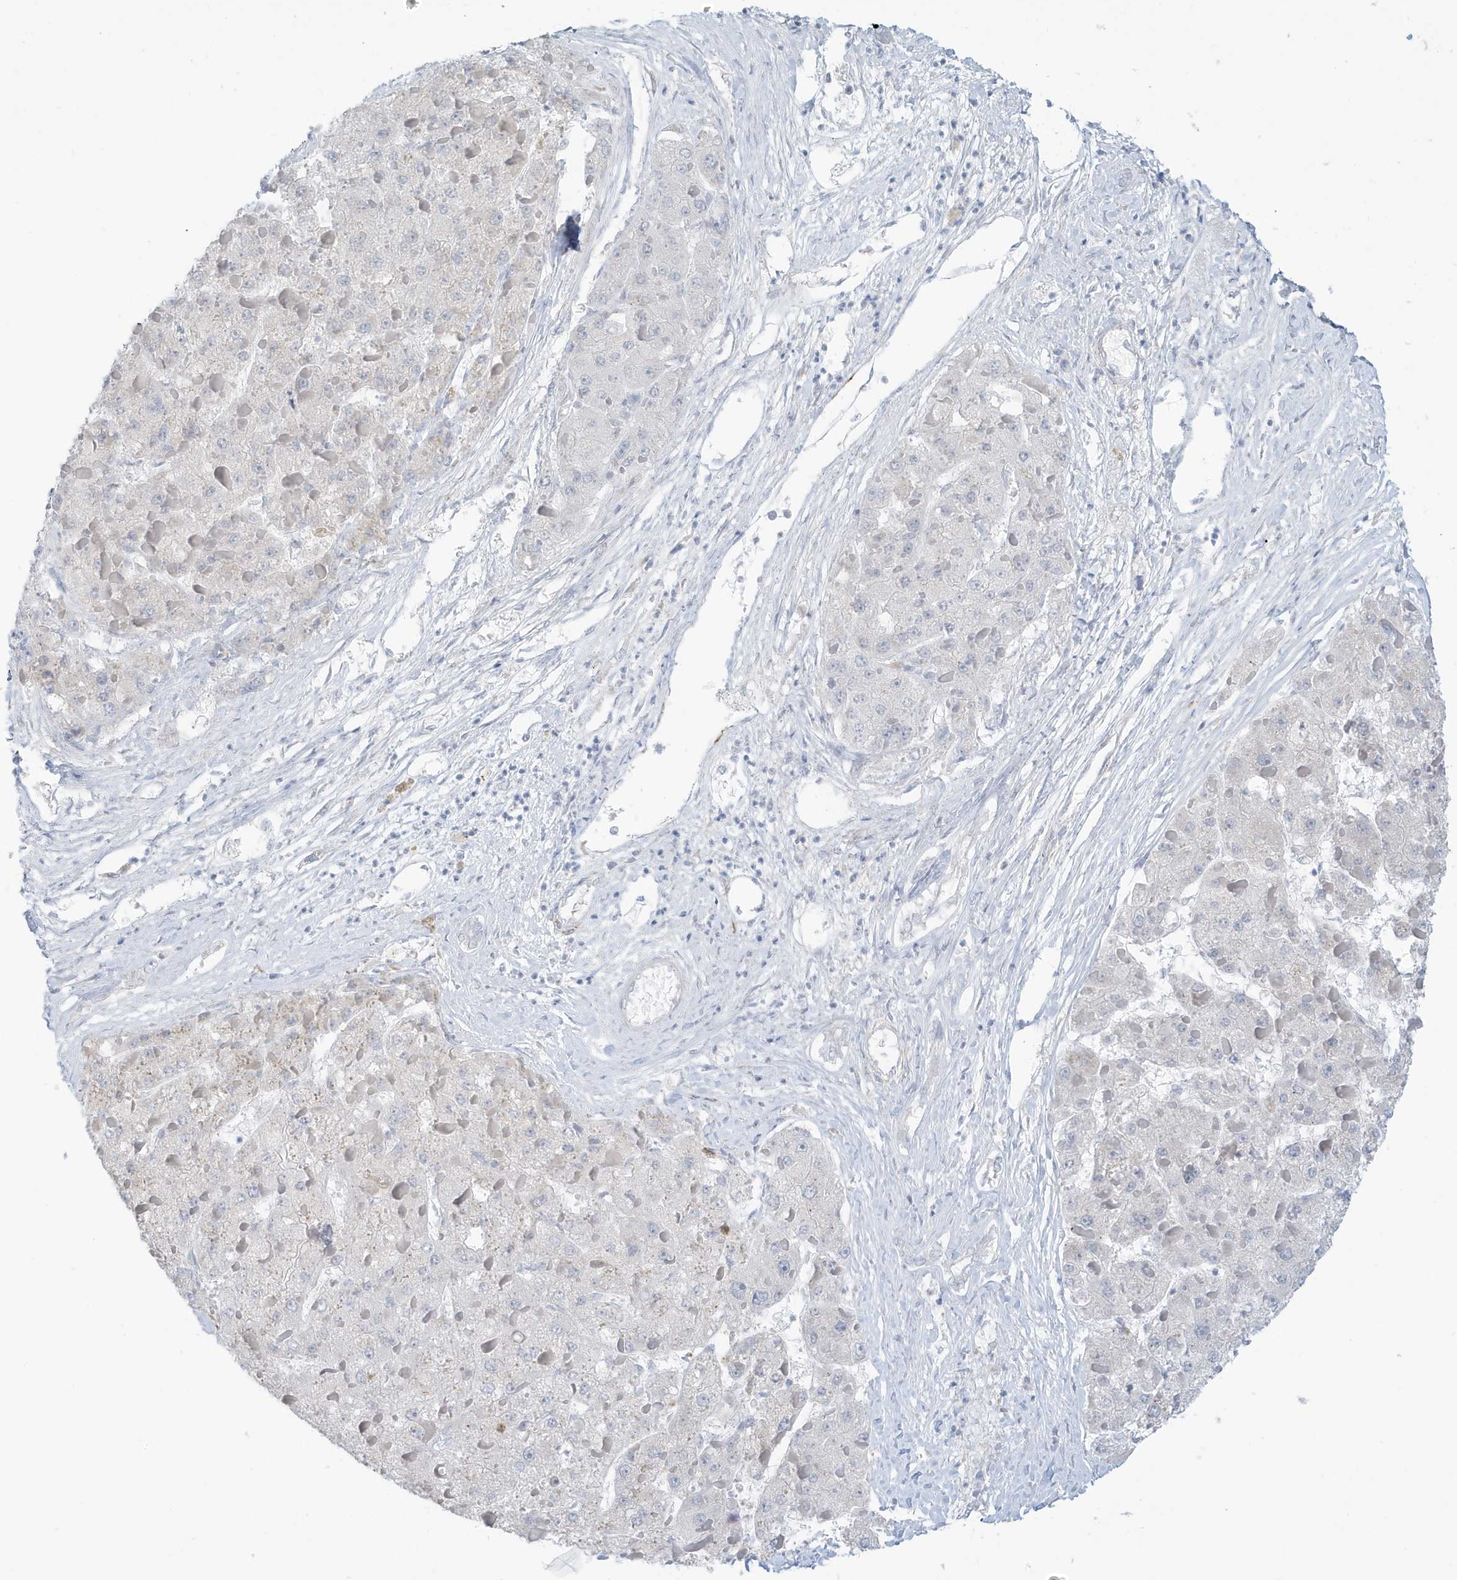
{"staining": {"intensity": "negative", "quantity": "none", "location": "none"}, "tissue": "liver cancer", "cell_type": "Tumor cells", "image_type": "cancer", "snomed": [{"axis": "morphology", "description": "Carcinoma, Hepatocellular, NOS"}, {"axis": "topography", "description": "Liver"}], "caption": "IHC image of liver hepatocellular carcinoma stained for a protein (brown), which demonstrates no expression in tumor cells. (DAB (3,3'-diaminobenzidine) immunohistochemistry (IHC), high magnification).", "gene": "PERM1", "patient": {"sex": "female", "age": 73}}